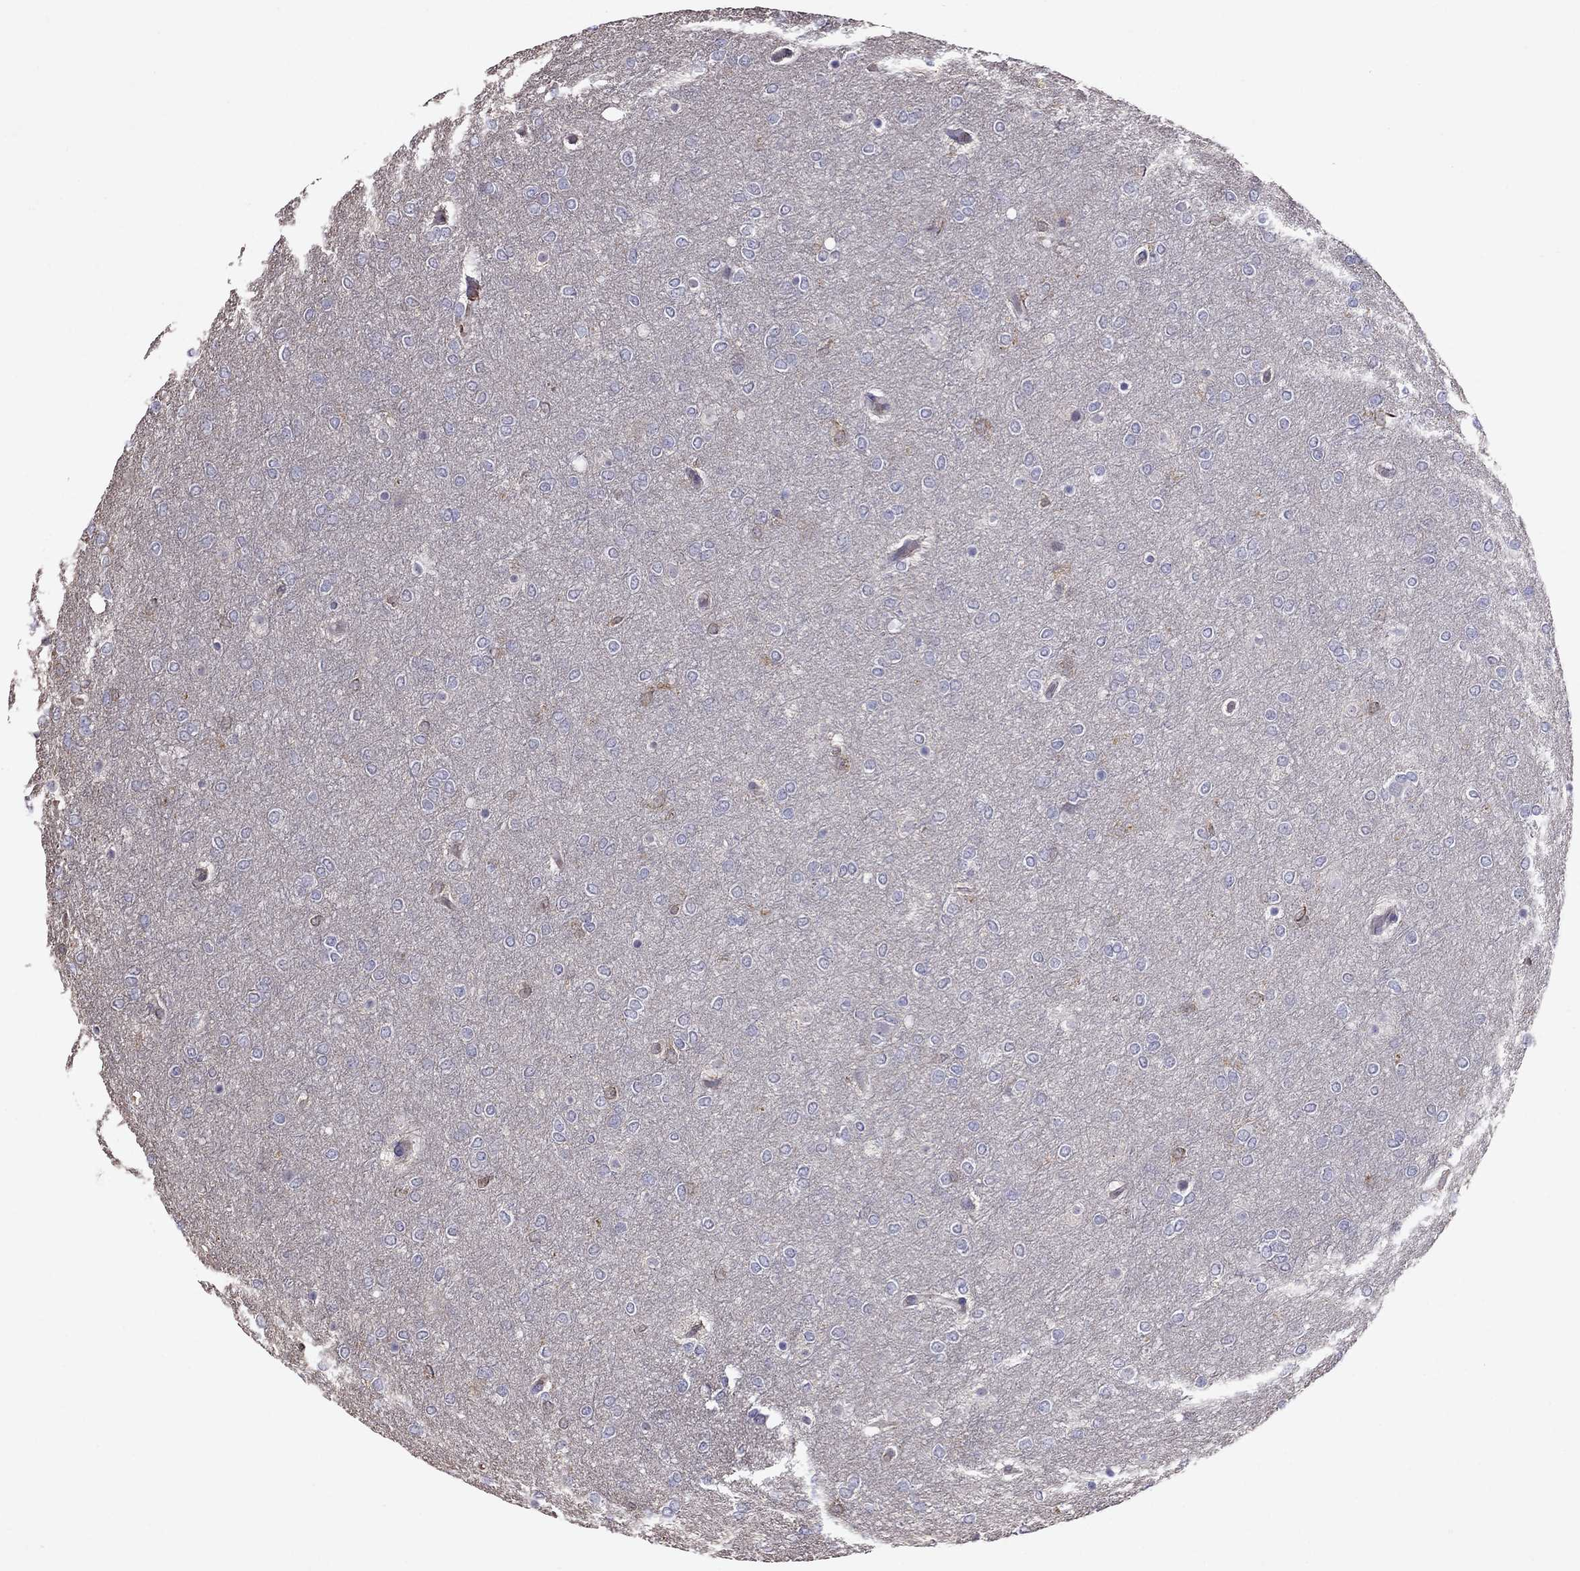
{"staining": {"intensity": "negative", "quantity": "none", "location": "none"}, "tissue": "glioma", "cell_type": "Tumor cells", "image_type": "cancer", "snomed": [{"axis": "morphology", "description": "Glioma, malignant, High grade"}, {"axis": "topography", "description": "Brain"}], "caption": "Human high-grade glioma (malignant) stained for a protein using immunohistochemistry shows no expression in tumor cells.", "gene": "ADAM28", "patient": {"sex": "female", "age": 61}}